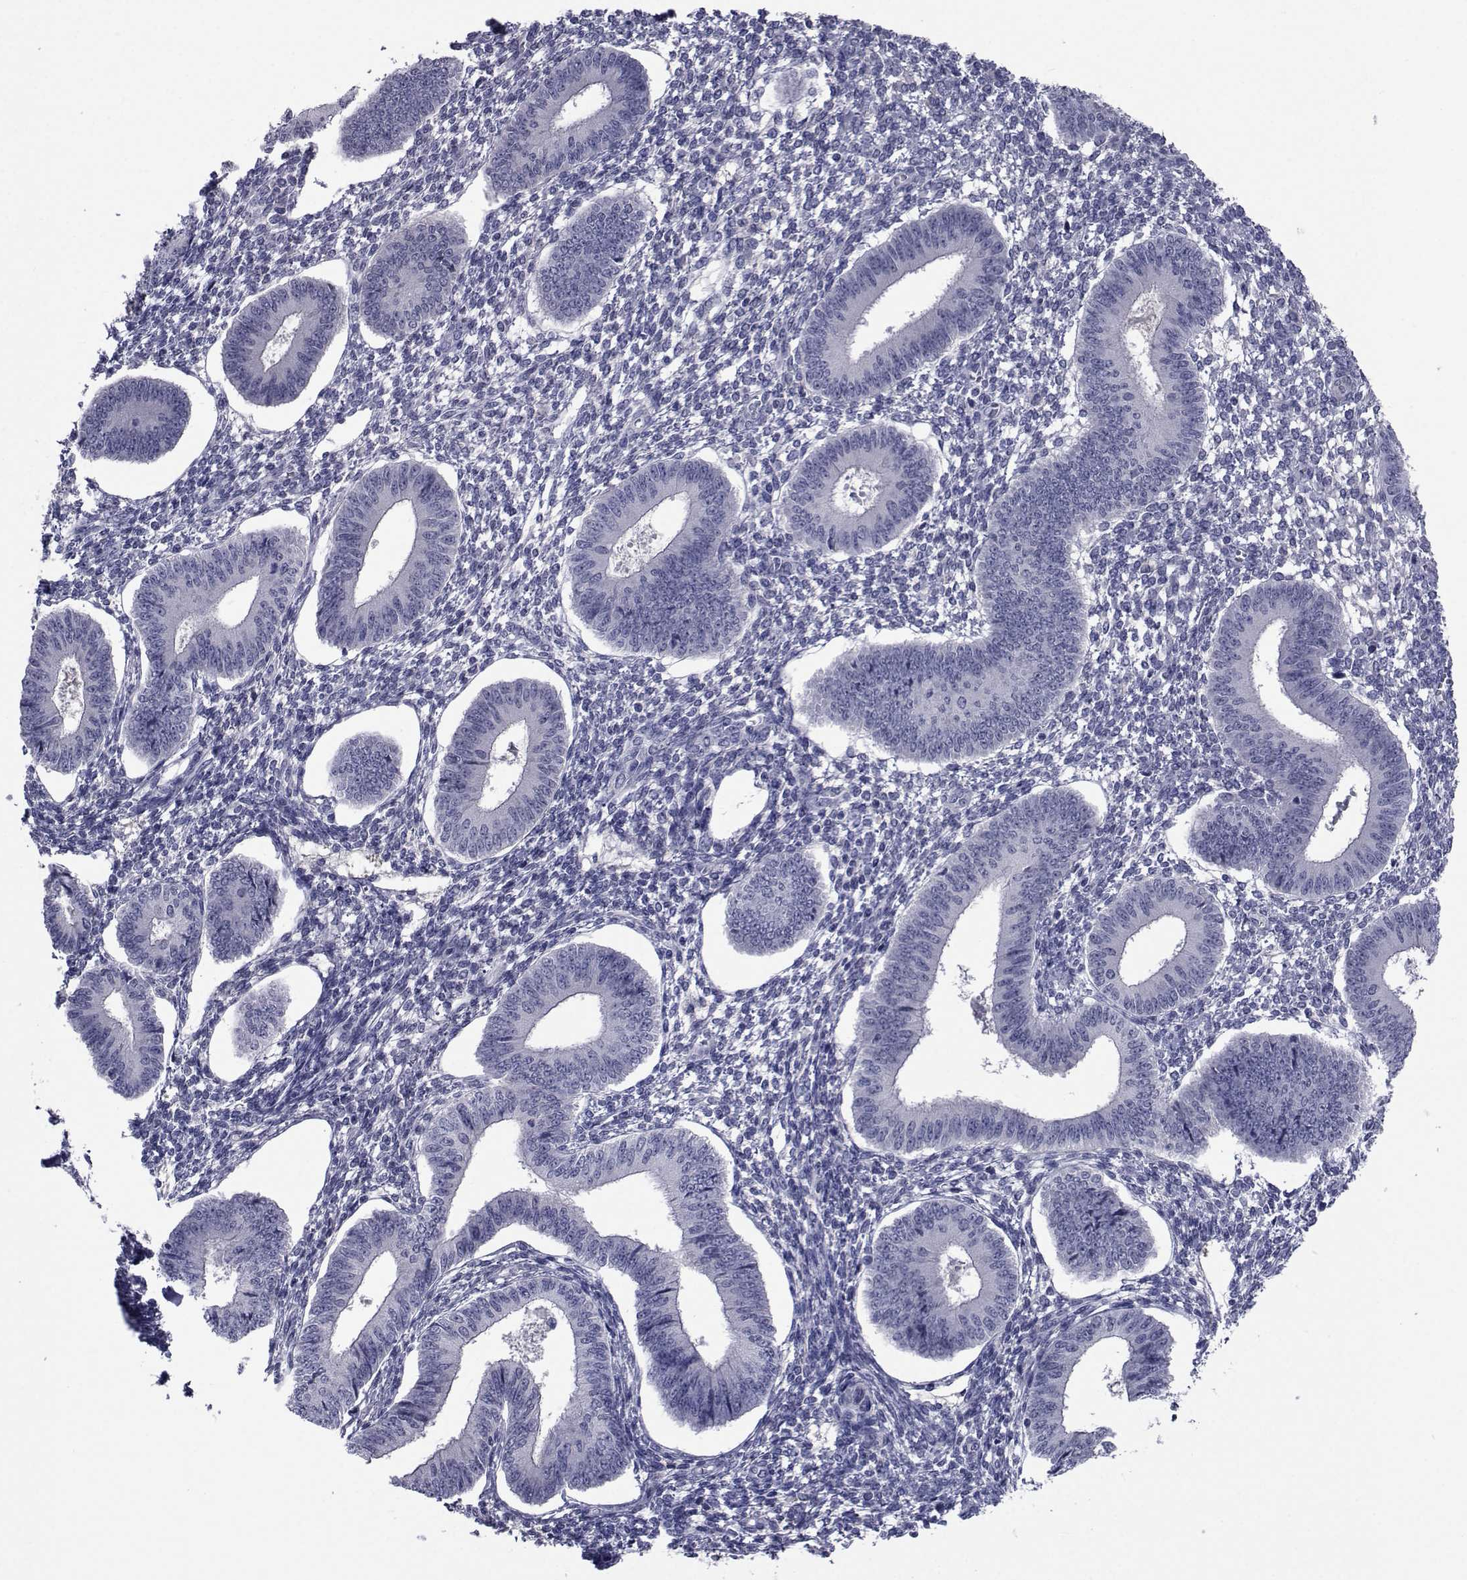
{"staining": {"intensity": "negative", "quantity": "none", "location": "none"}, "tissue": "endometrium", "cell_type": "Cells in endometrial stroma", "image_type": "normal", "snomed": [{"axis": "morphology", "description": "Normal tissue, NOS"}, {"axis": "topography", "description": "Endometrium"}], "caption": "The histopathology image shows no significant expression in cells in endometrial stroma of endometrium. Brightfield microscopy of IHC stained with DAB (3,3'-diaminobenzidine) (brown) and hematoxylin (blue), captured at high magnification.", "gene": "SEMA5B", "patient": {"sex": "female", "age": 42}}